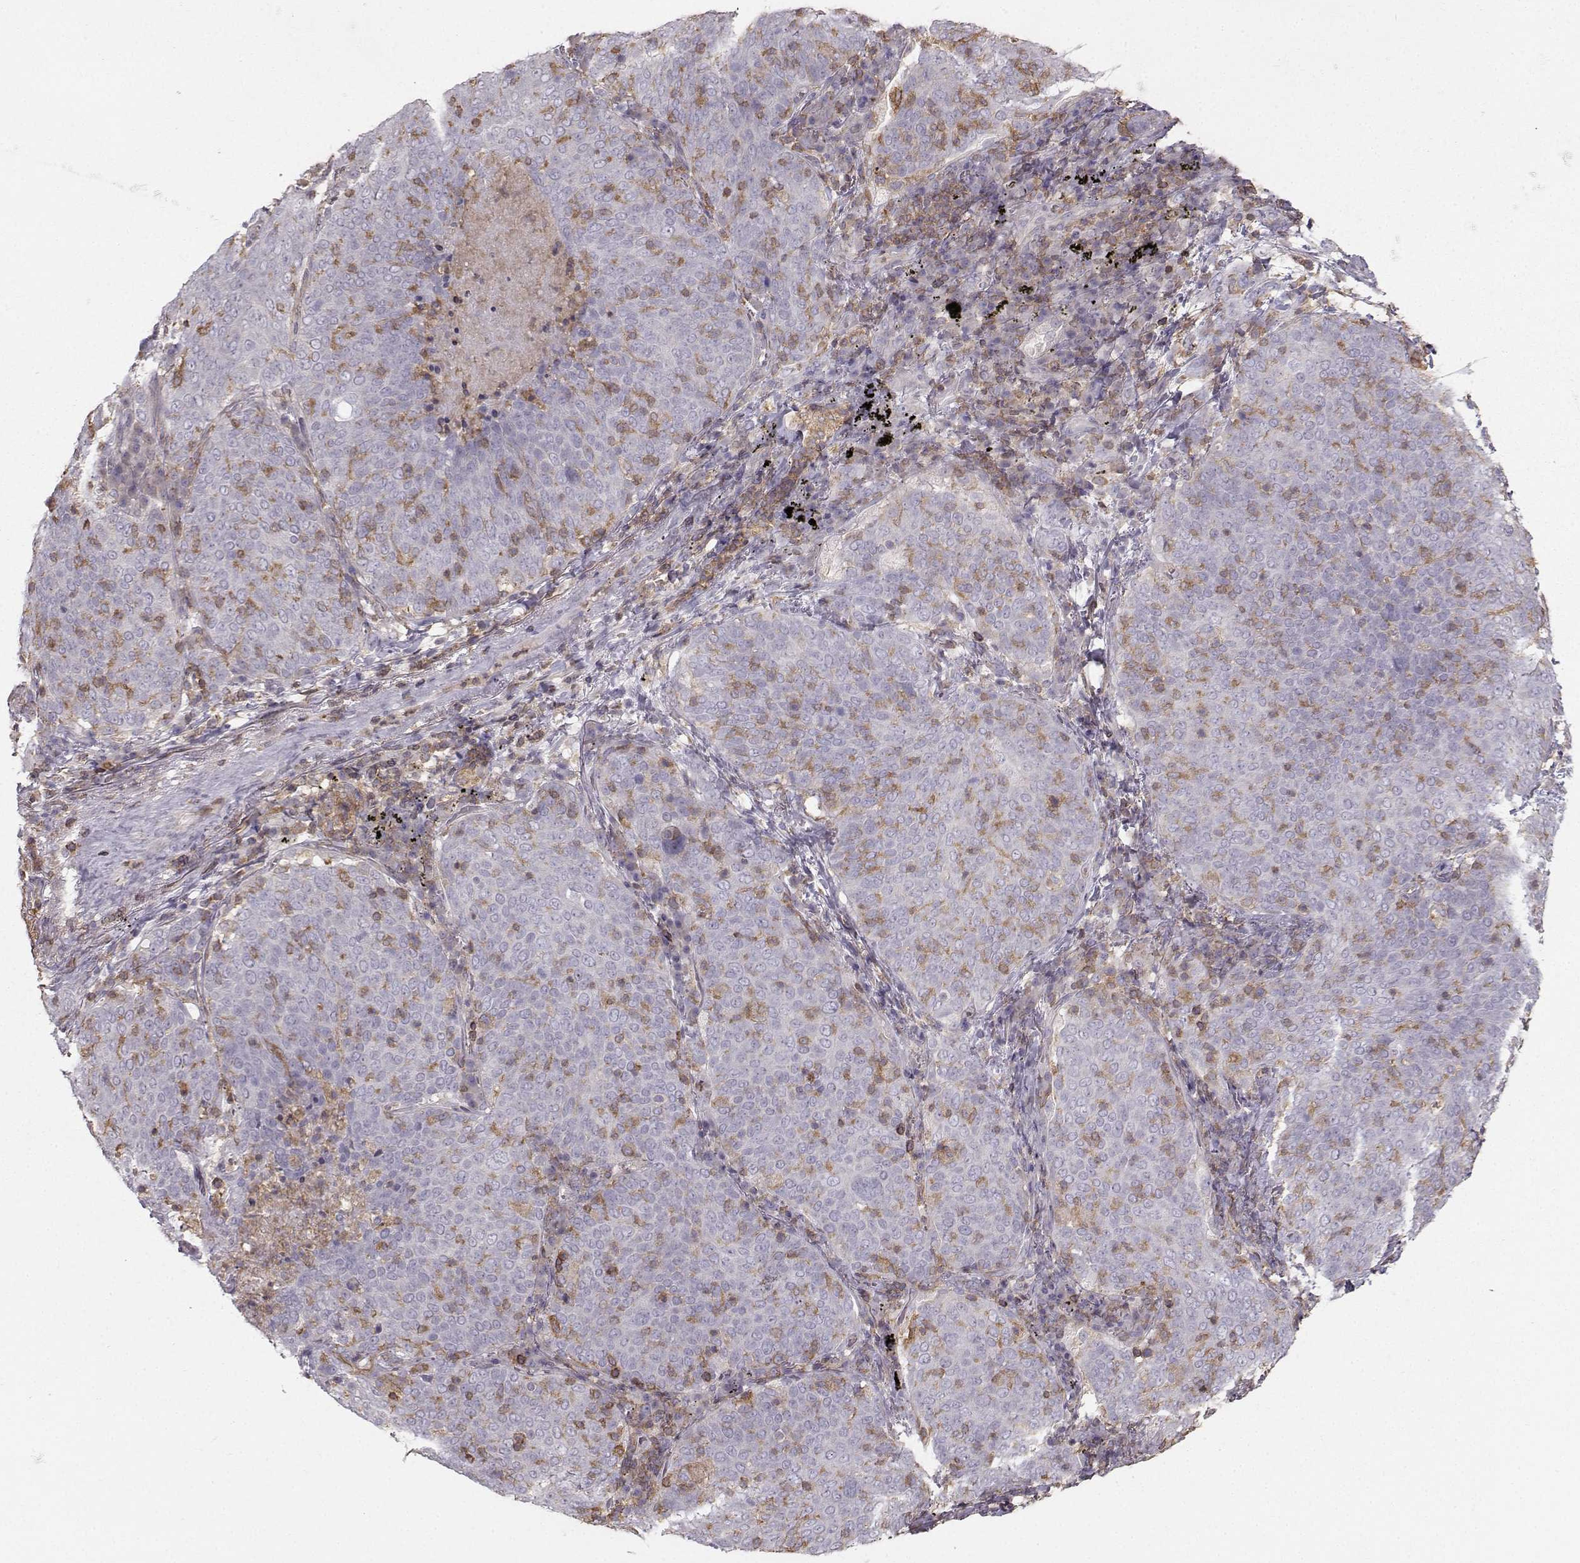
{"staining": {"intensity": "negative", "quantity": "none", "location": "none"}, "tissue": "lung cancer", "cell_type": "Tumor cells", "image_type": "cancer", "snomed": [{"axis": "morphology", "description": "Squamous cell carcinoma, NOS"}, {"axis": "topography", "description": "Lung"}], "caption": "DAB immunohistochemical staining of lung cancer (squamous cell carcinoma) displays no significant staining in tumor cells. The staining was performed using DAB to visualize the protein expression in brown, while the nuclei were stained in blue with hematoxylin (Magnification: 20x).", "gene": "ZBTB32", "patient": {"sex": "male", "age": 82}}